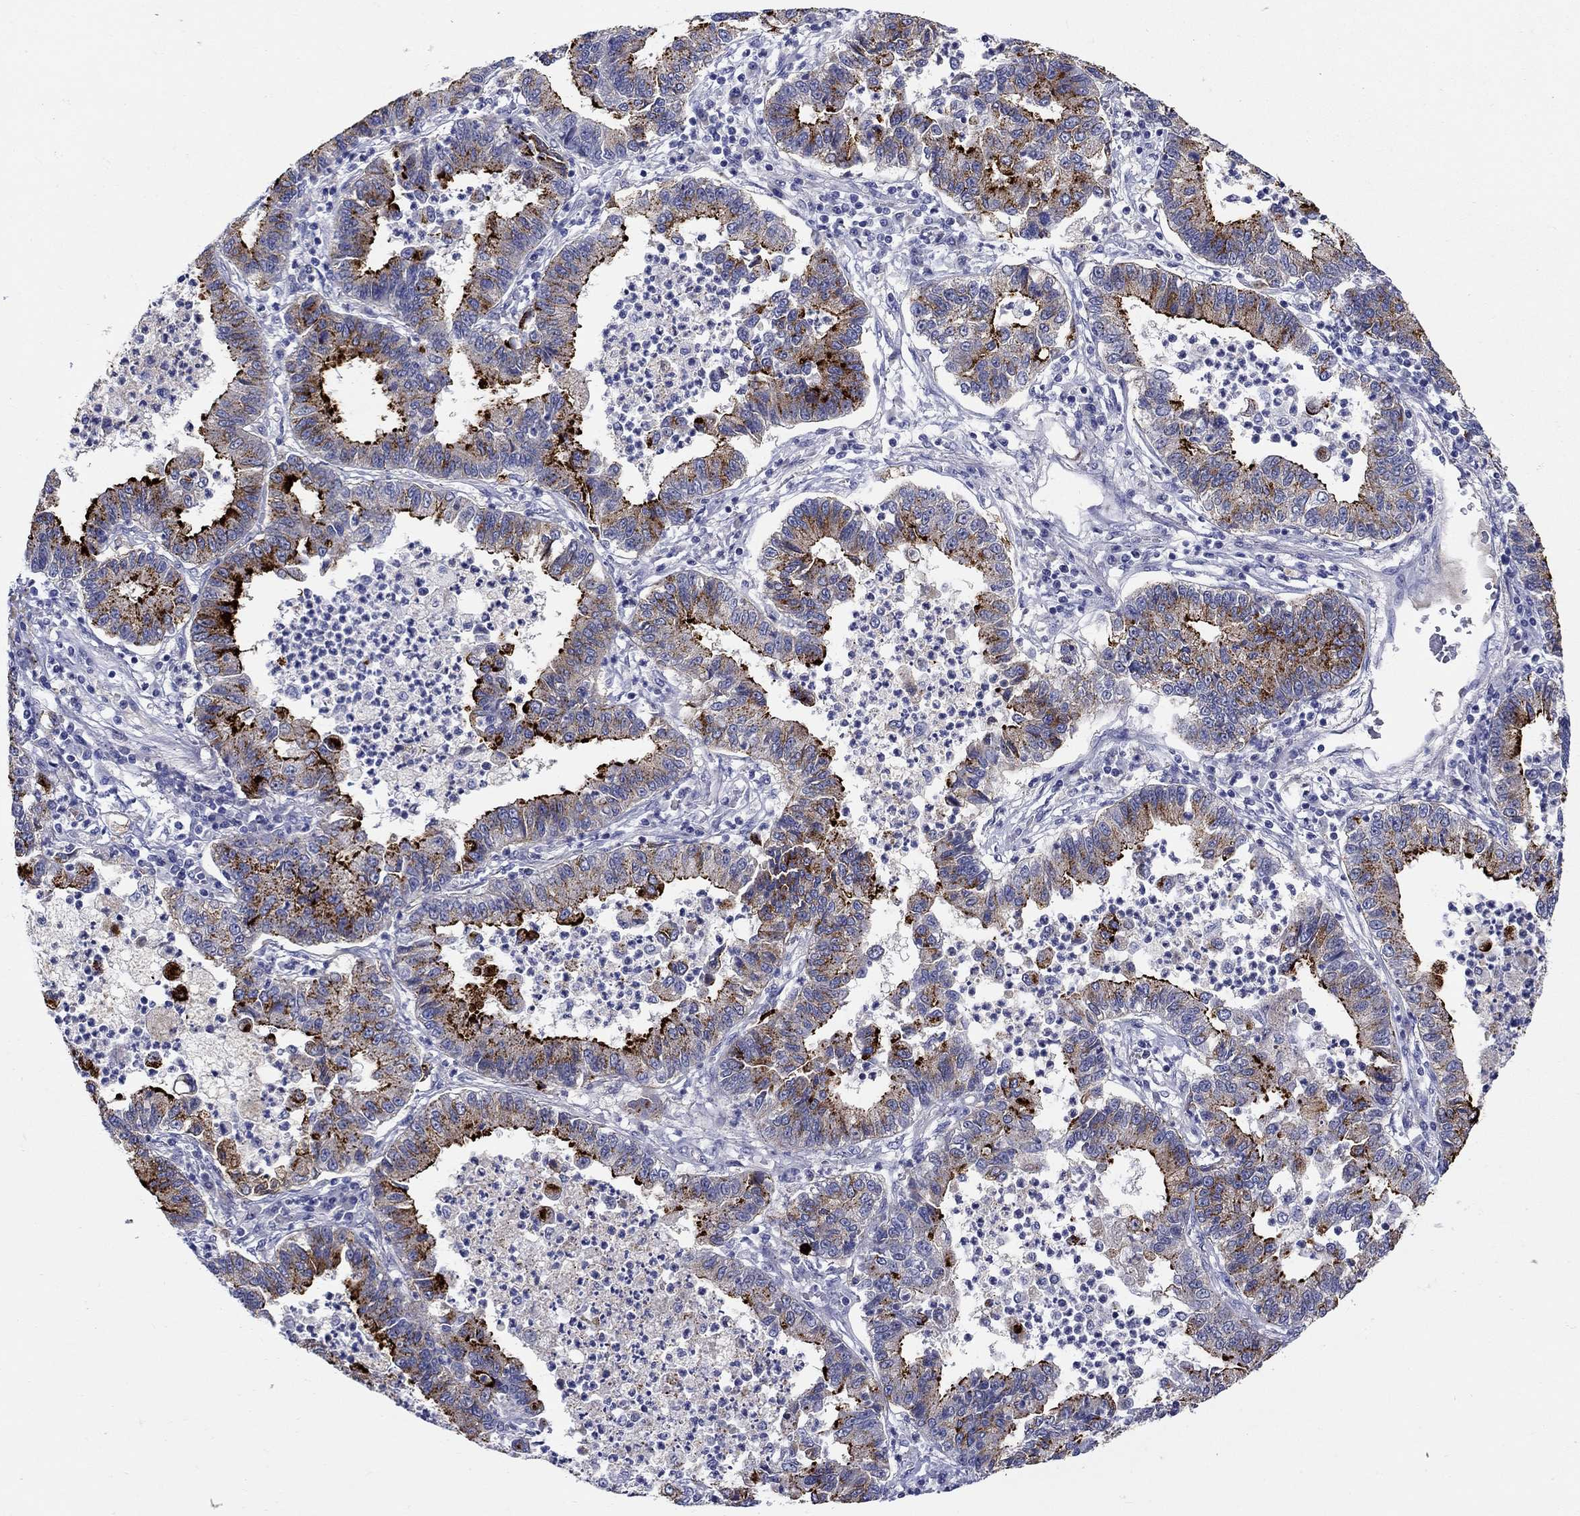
{"staining": {"intensity": "strong", "quantity": "25%-75%", "location": "cytoplasmic/membranous"}, "tissue": "lung cancer", "cell_type": "Tumor cells", "image_type": "cancer", "snomed": [{"axis": "morphology", "description": "Adenocarcinoma, NOS"}, {"axis": "topography", "description": "Lung"}], "caption": "The micrograph exhibits a brown stain indicating the presence of a protein in the cytoplasmic/membranous of tumor cells in lung cancer. (DAB (3,3'-diaminobenzidine) = brown stain, brightfield microscopy at high magnification).", "gene": "SLC30A3", "patient": {"sex": "female", "age": 57}}